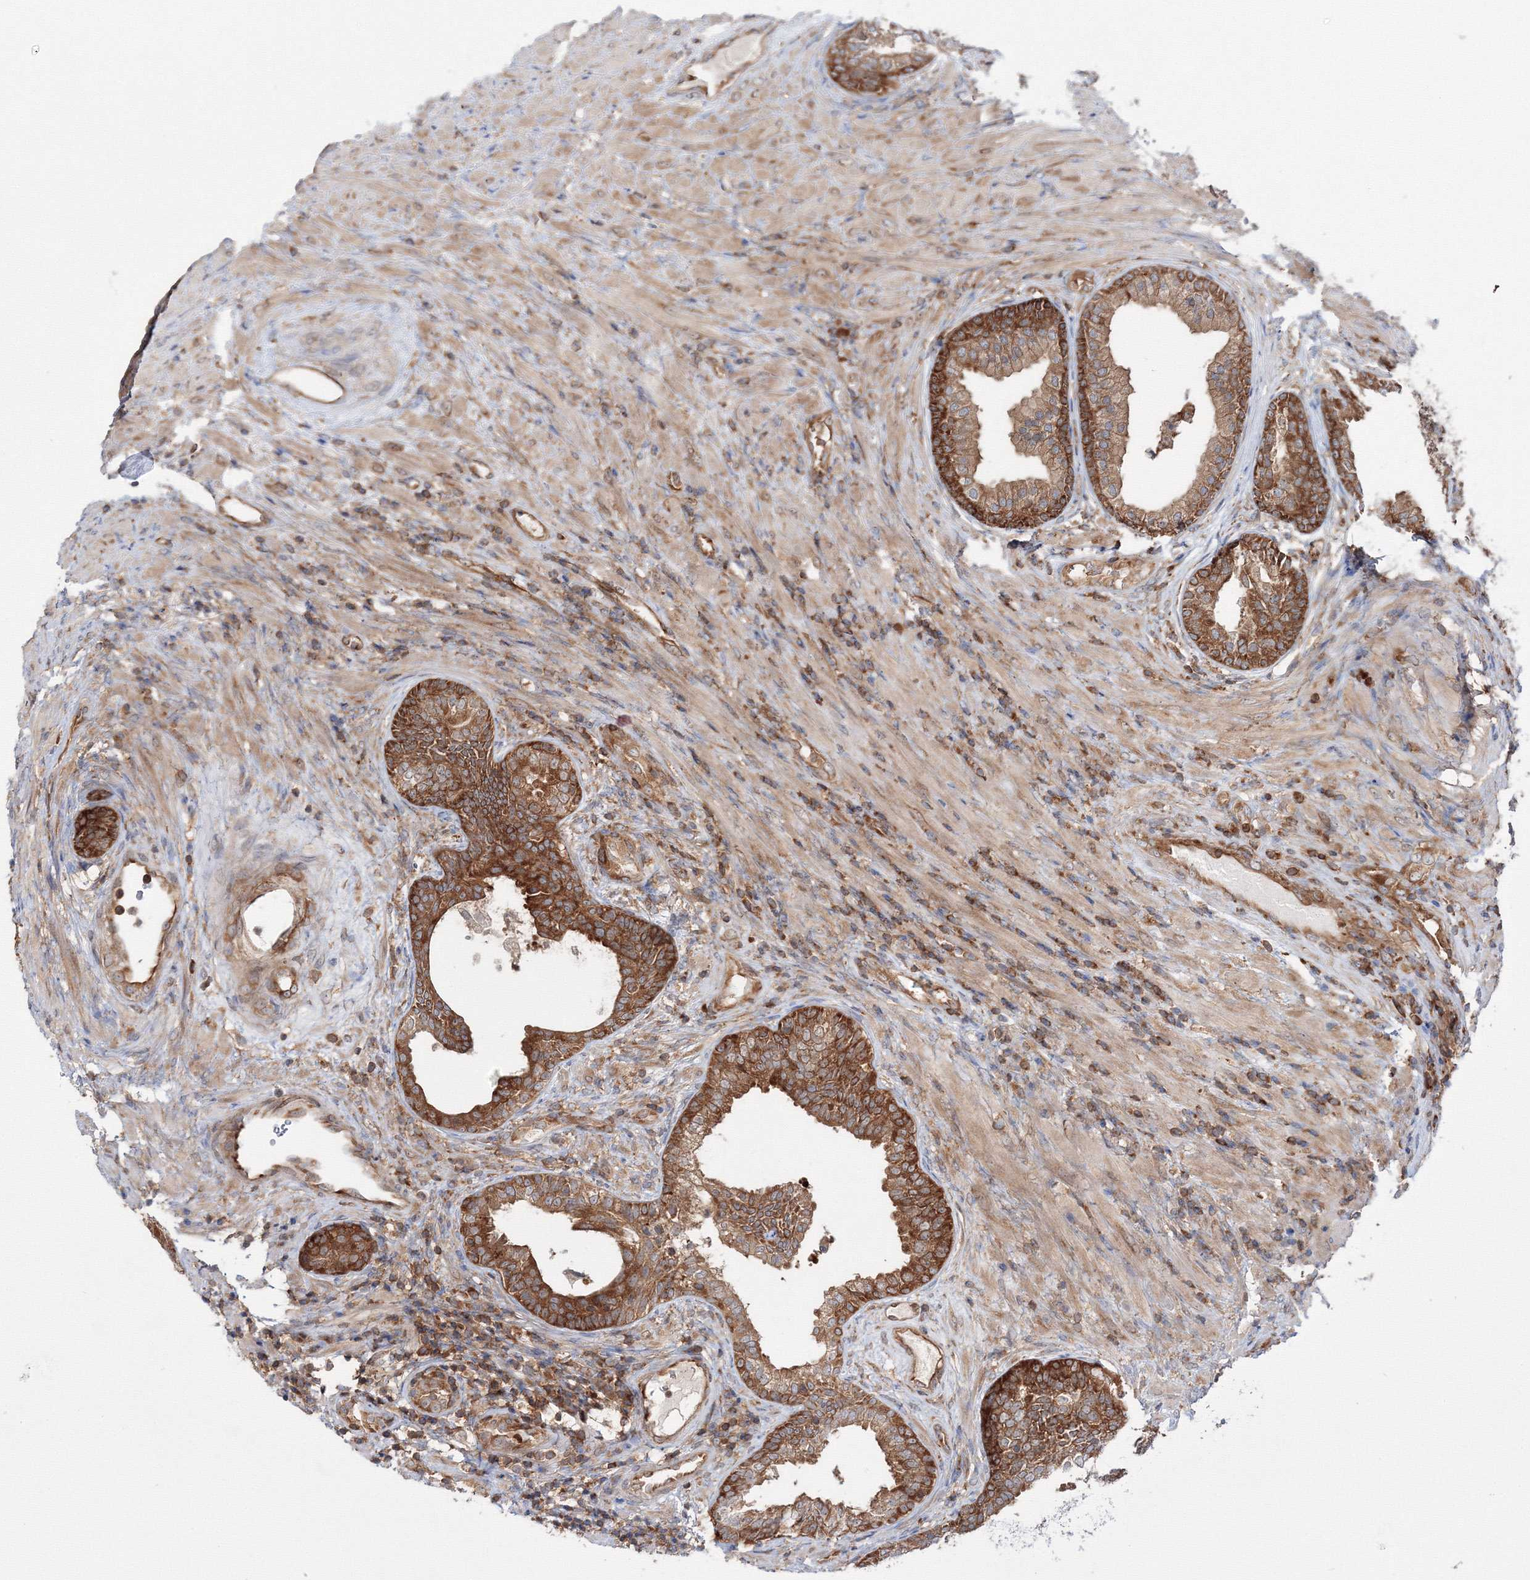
{"staining": {"intensity": "strong", "quantity": ">75%", "location": "cytoplasmic/membranous"}, "tissue": "prostate", "cell_type": "Glandular cells", "image_type": "normal", "snomed": [{"axis": "morphology", "description": "Normal tissue, NOS"}, {"axis": "topography", "description": "Prostate"}], "caption": "Brown immunohistochemical staining in unremarkable prostate demonstrates strong cytoplasmic/membranous positivity in about >75% of glandular cells.", "gene": "HARS1", "patient": {"sex": "male", "age": 76}}